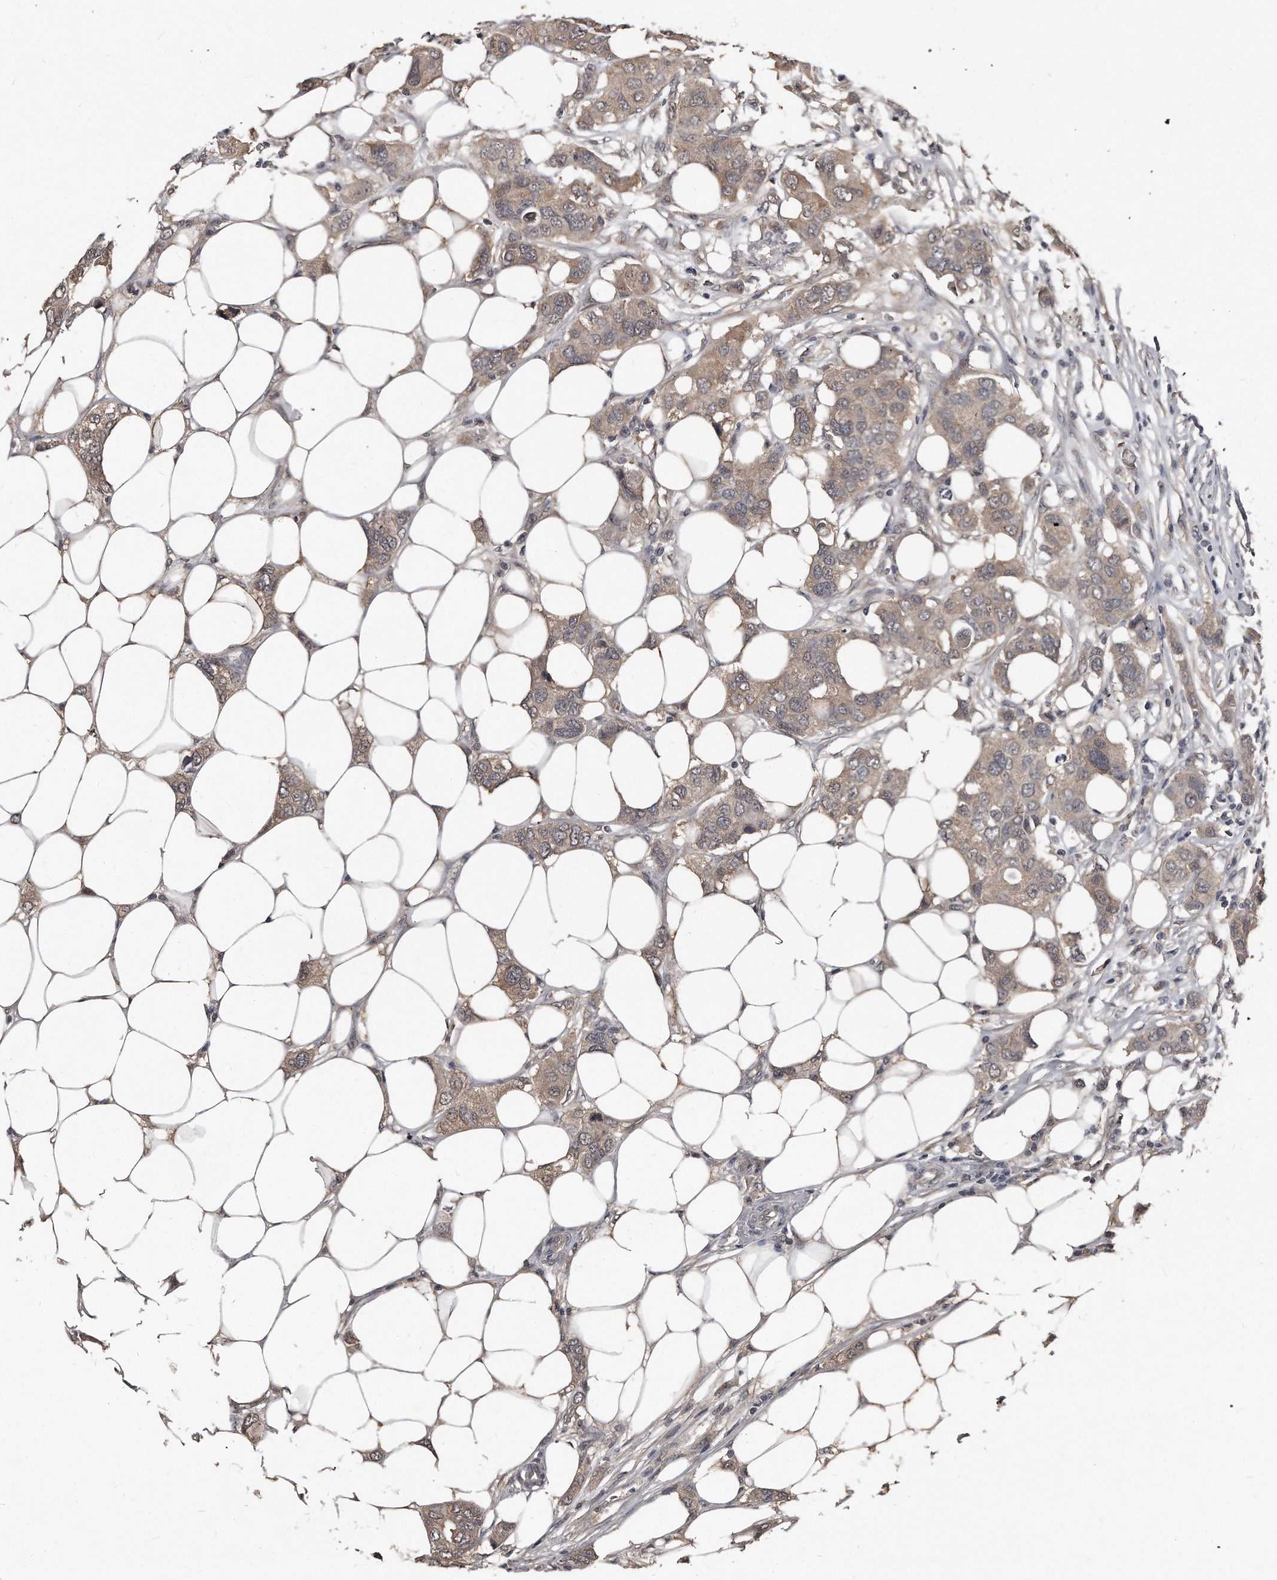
{"staining": {"intensity": "weak", "quantity": "25%-75%", "location": "cytoplasmic/membranous"}, "tissue": "breast cancer", "cell_type": "Tumor cells", "image_type": "cancer", "snomed": [{"axis": "morphology", "description": "Duct carcinoma"}, {"axis": "topography", "description": "Breast"}], "caption": "Intraductal carcinoma (breast) tissue exhibits weak cytoplasmic/membranous expression in approximately 25%-75% of tumor cells", "gene": "GRB10", "patient": {"sex": "female", "age": 50}}